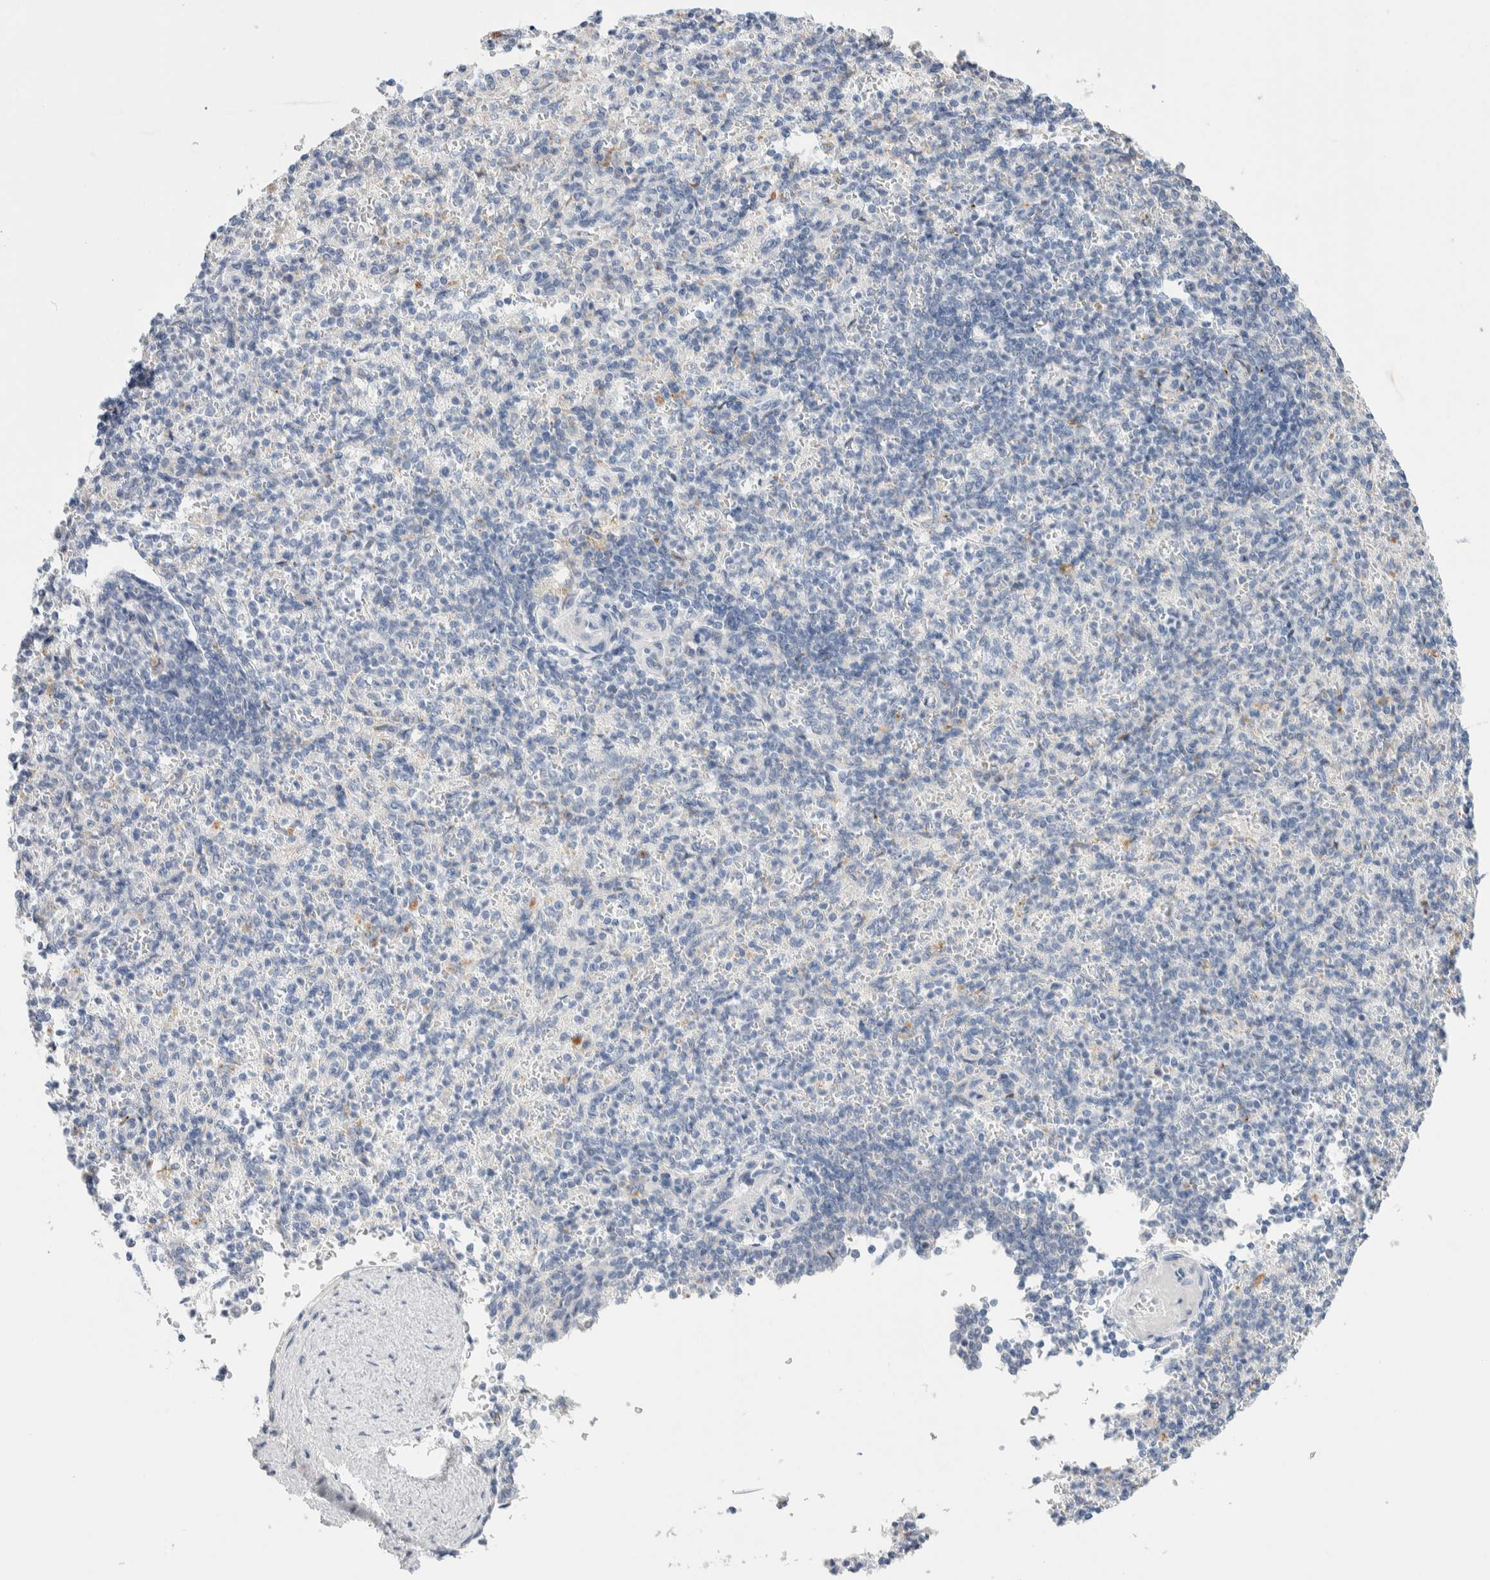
{"staining": {"intensity": "negative", "quantity": "none", "location": "none"}, "tissue": "spleen", "cell_type": "Cells in red pulp", "image_type": "normal", "snomed": [{"axis": "morphology", "description": "Normal tissue, NOS"}, {"axis": "topography", "description": "Spleen"}], "caption": "An immunohistochemistry photomicrograph of unremarkable spleen is shown. There is no staining in cells in red pulp of spleen.", "gene": "DNAJB6", "patient": {"sex": "female", "age": 74}}